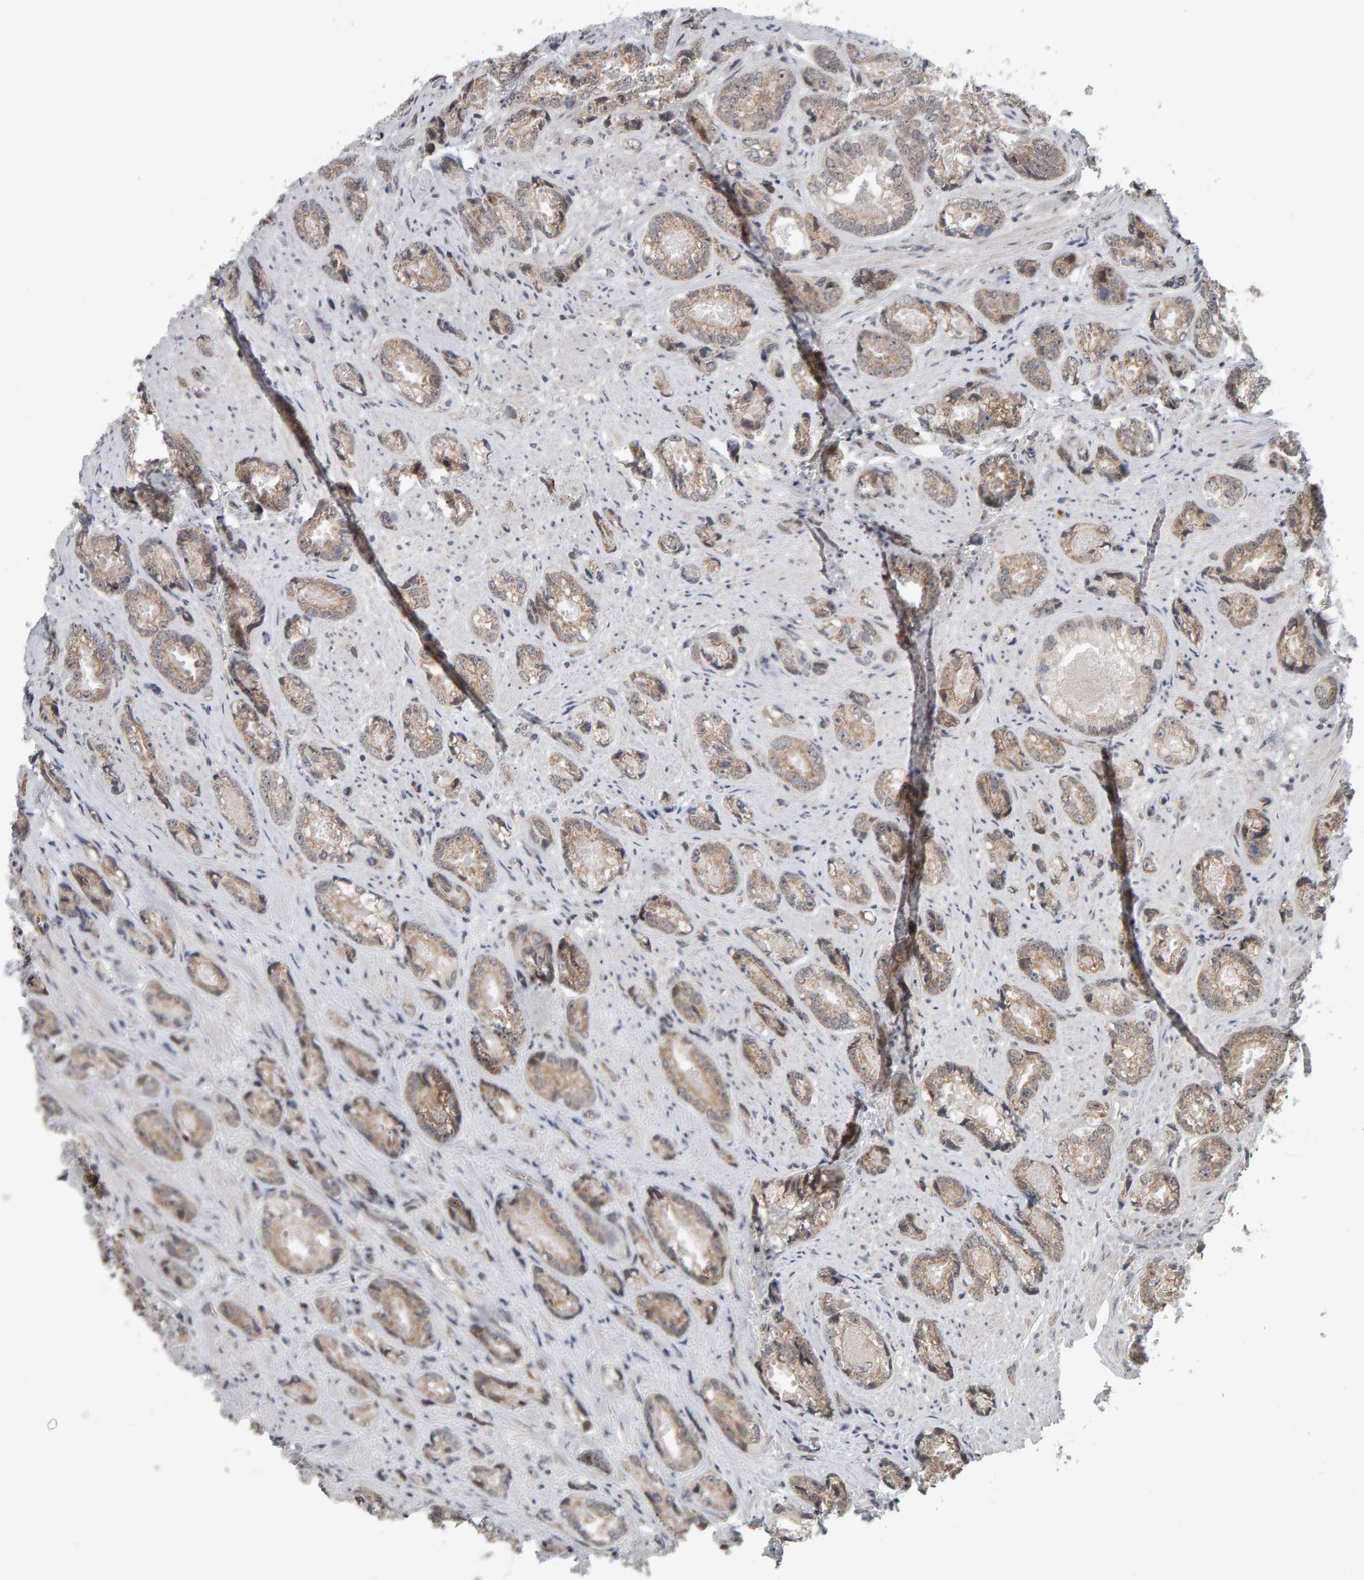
{"staining": {"intensity": "weak", "quantity": "25%-75%", "location": "cytoplasmic/membranous"}, "tissue": "prostate cancer", "cell_type": "Tumor cells", "image_type": "cancer", "snomed": [{"axis": "morphology", "description": "Adenocarcinoma, High grade"}, {"axis": "topography", "description": "Prostate"}], "caption": "Approximately 25%-75% of tumor cells in high-grade adenocarcinoma (prostate) exhibit weak cytoplasmic/membranous protein positivity as visualized by brown immunohistochemical staining.", "gene": "DAP3", "patient": {"sex": "male", "age": 61}}